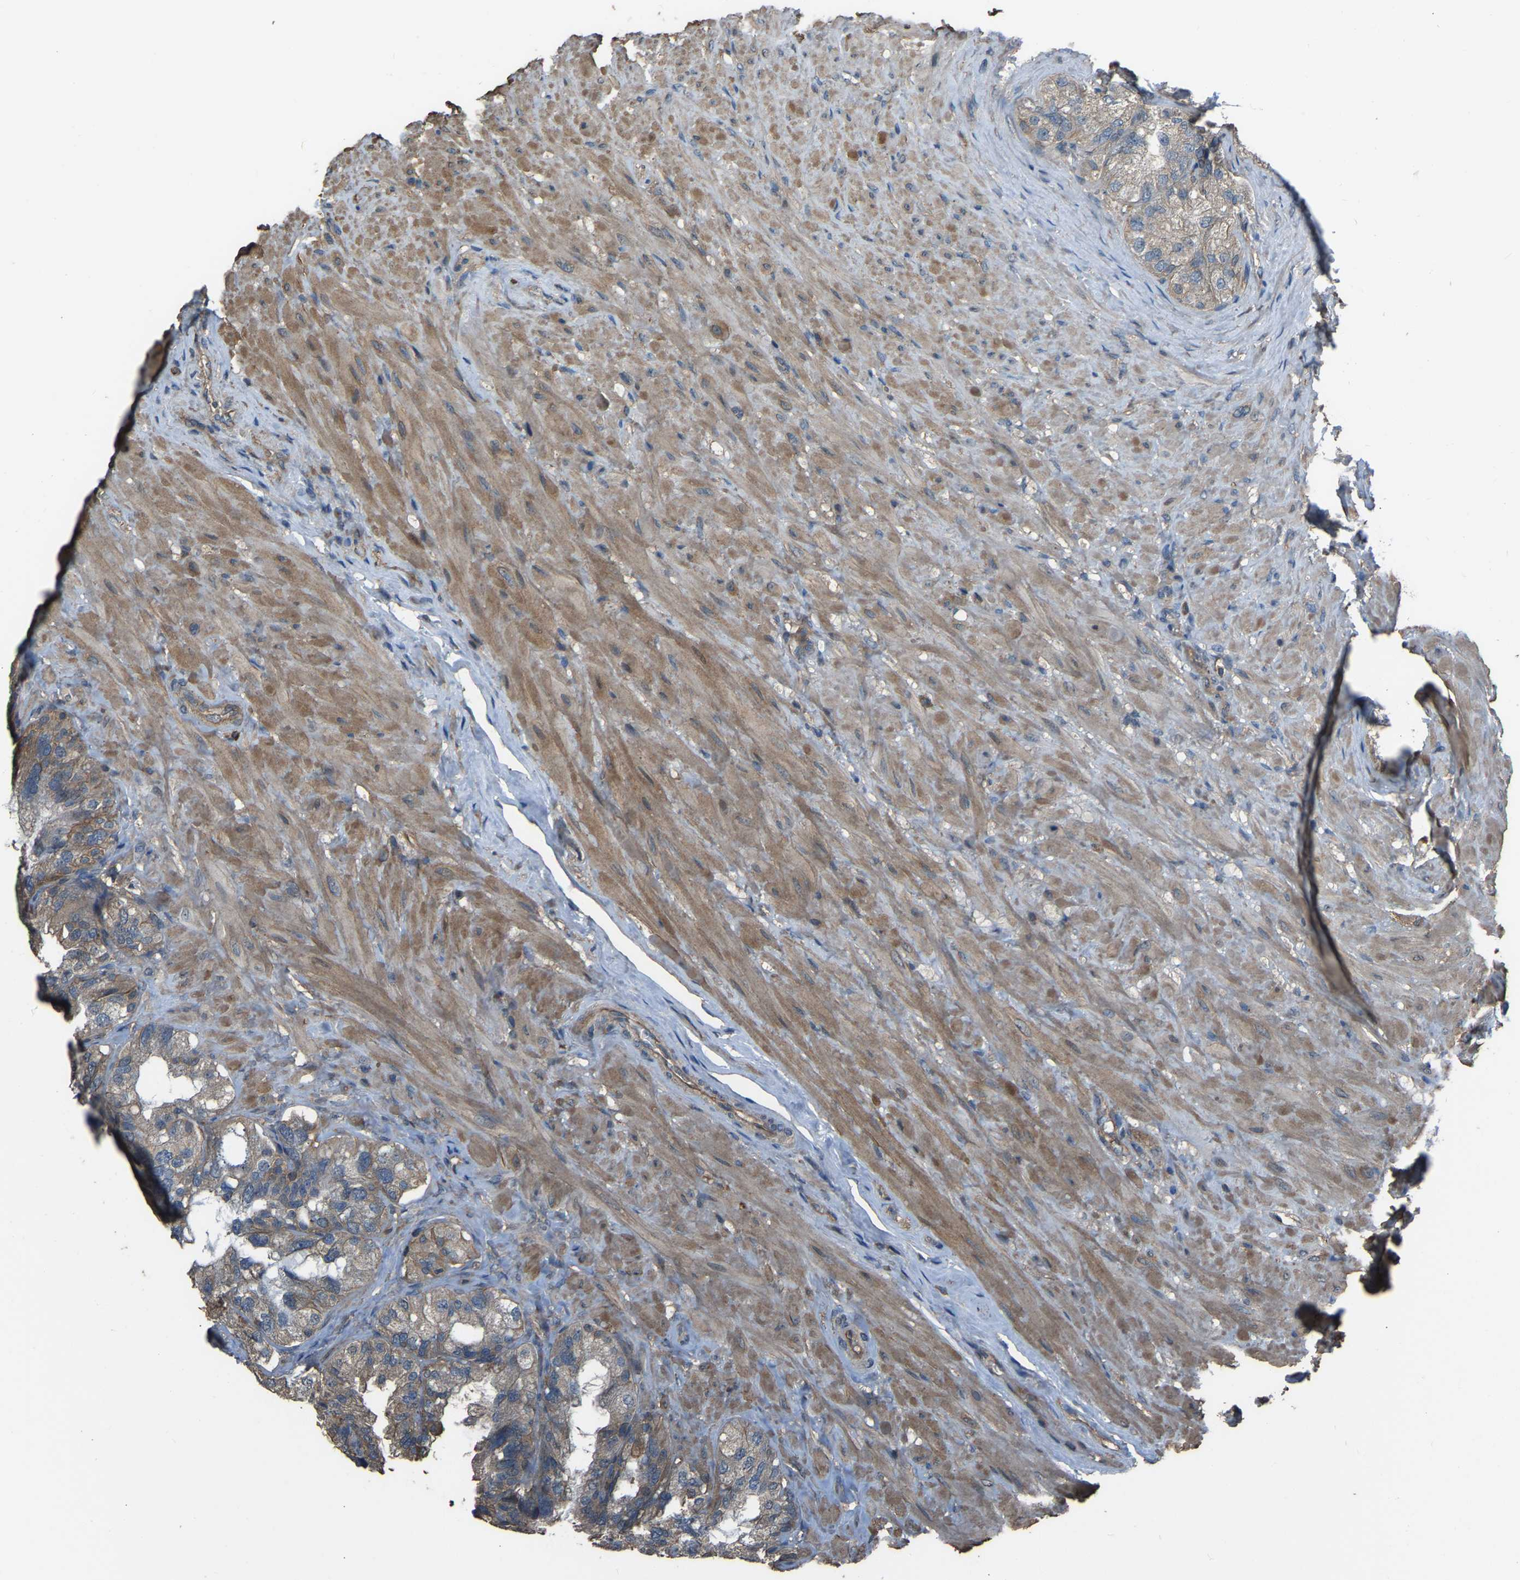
{"staining": {"intensity": "weak", "quantity": "25%-75%", "location": "cytoplasmic/membranous"}, "tissue": "seminal vesicle", "cell_type": "Glandular cells", "image_type": "normal", "snomed": [{"axis": "morphology", "description": "Normal tissue, NOS"}, {"axis": "topography", "description": "Seminal veicle"}], "caption": "Seminal vesicle stained for a protein (brown) displays weak cytoplasmic/membranous positive positivity in approximately 25%-75% of glandular cells.", "gene": "SLC4A2", "patient": {"sex": "male", "age": 68}}